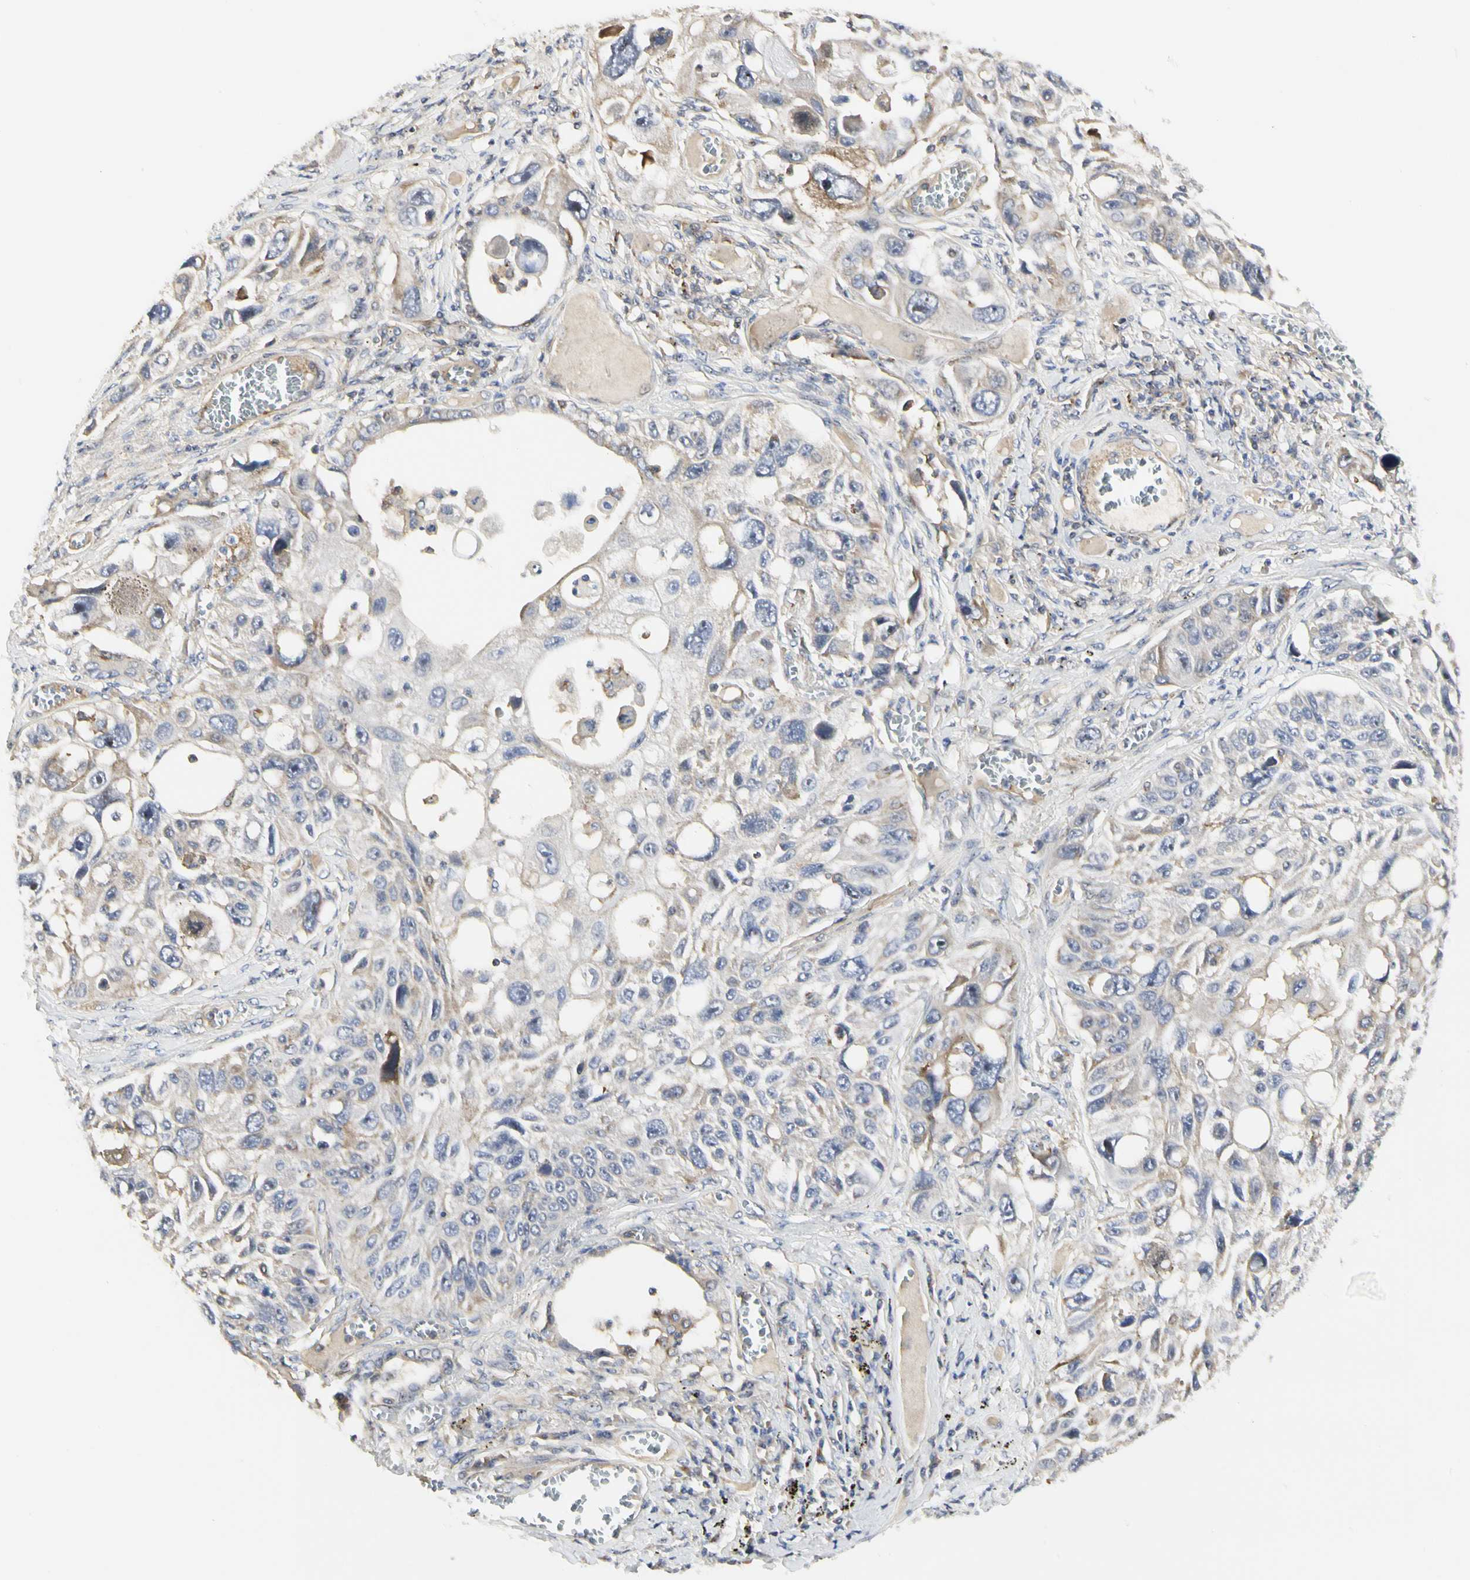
{"staining": {"intensity": "weak", "quantity": "25%-75%", "location": "cytoplasmic/membranous"}, "tissue": "lung cancer", "cell_type": "Tumor cells", "image_type": "cancer", "snomed": [{"axis": "morphology", "description": "Squamous cell carcinoma, NOS"}, {"axis": "topography", "description": "Lung"}], "caption": "Immunohistochemical staining of human lung cancer exhibits low levels of weak cytoplasmic/membranous expression in approximately 25%-75% of tumor cells.", "gene": "SHANK2", "patient": {"sex": "male", "age": 71}}